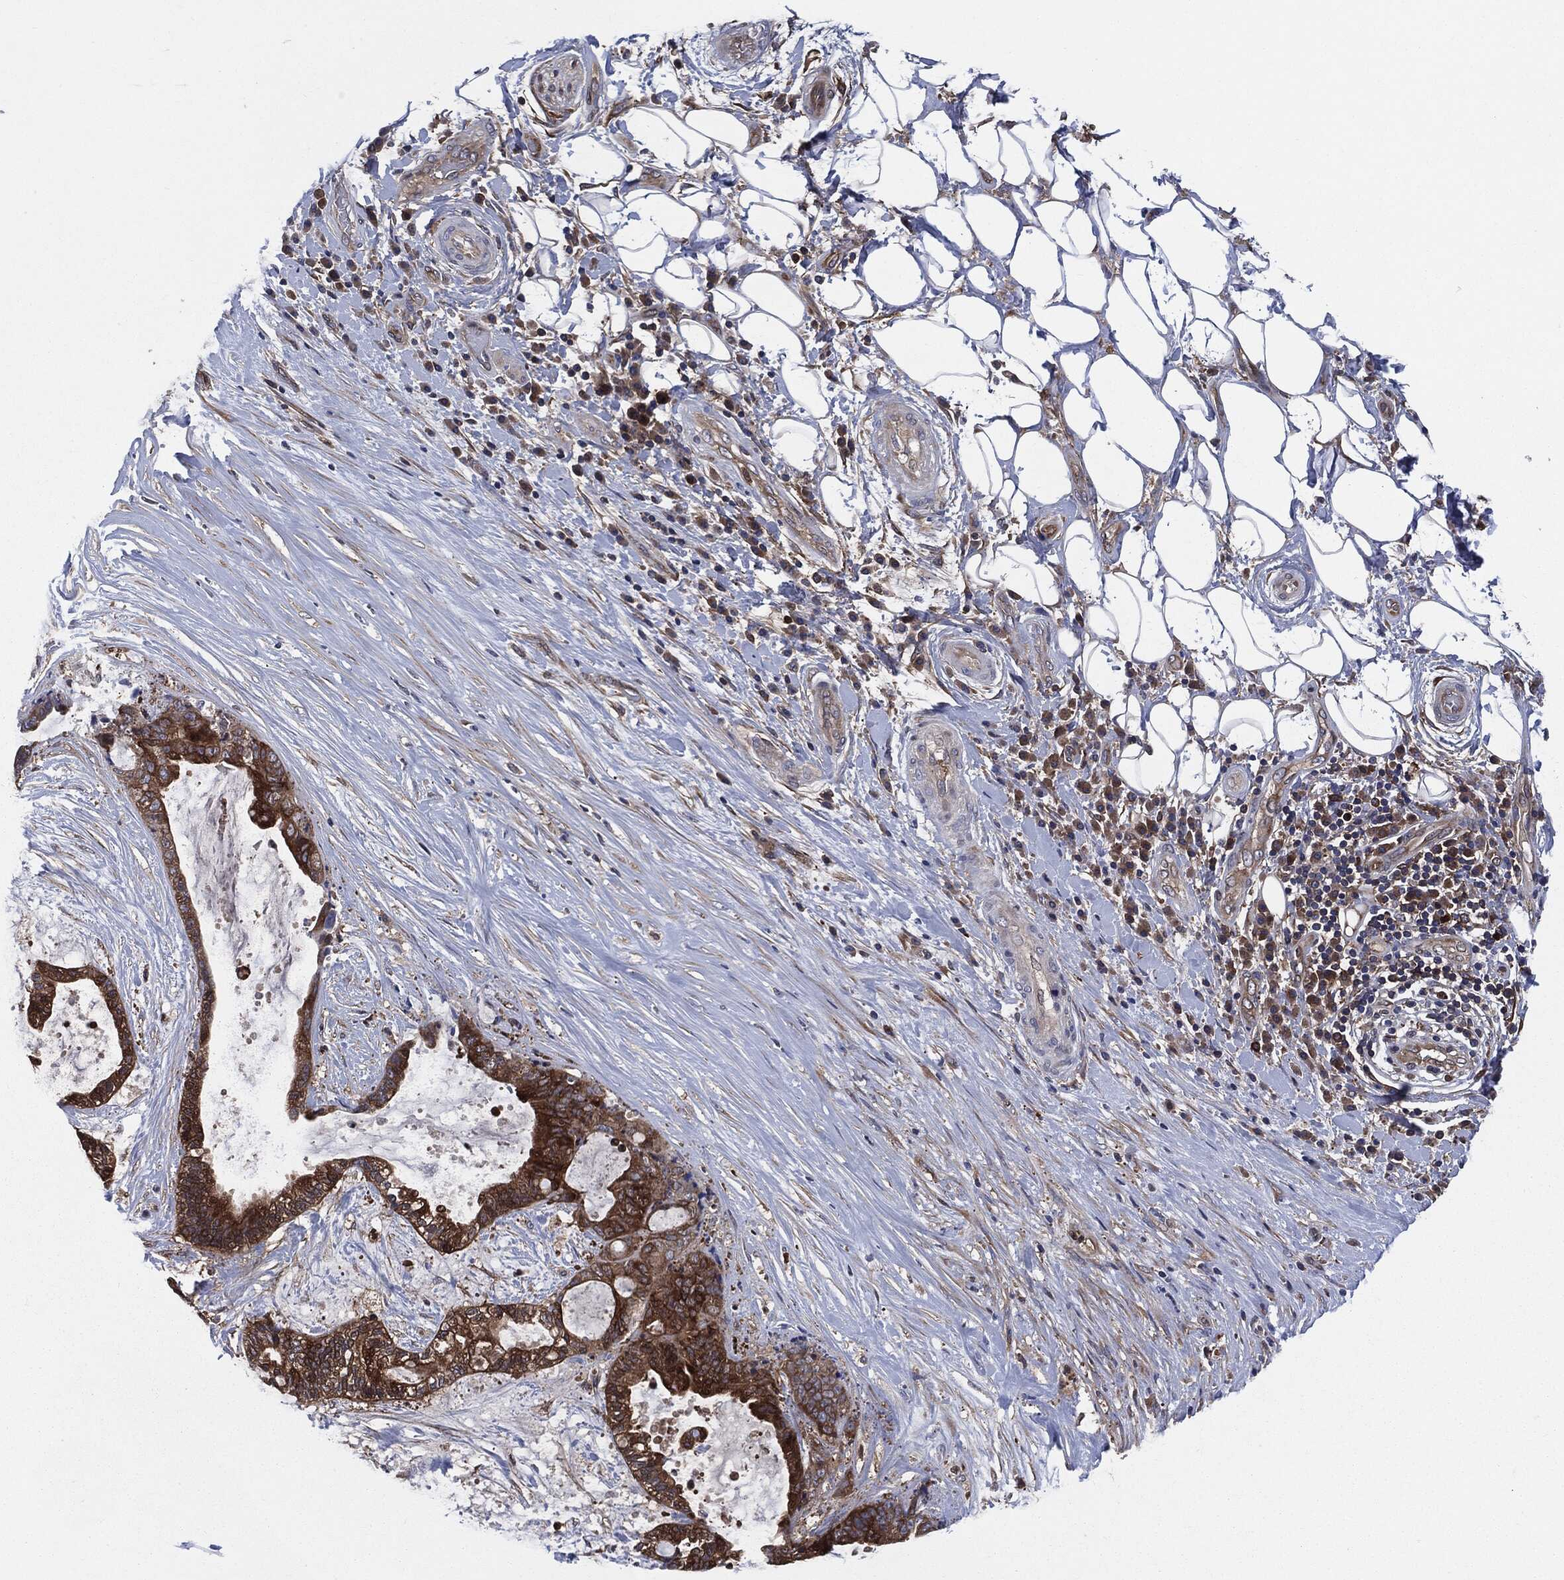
{"staining": {"intensity": "moderate", "quantity": ">75%", "location": "cytoplasmic/membranous"}, "tissue": "liver cancer", "cell_type": "Tumor cells", "image_type": "cancer", "snomed": [{"axis": "morphology", "description": "Cholangiocarcinoma"}, {"axis": "topography", "description": "Liver"}], "caption": "An immunohistochemistry (IHC) histopathology image of neoplastic tissue is shown. Protein staining in brown highlights moderate cytoplasmic/membranous positivity in cholangiocarcinoma (liver) within tumor cells. (IHC, brightfield microscopy, high magnification).", "gene": "XPNPEP1", "patient": {"sex": "female", "age": 73}}